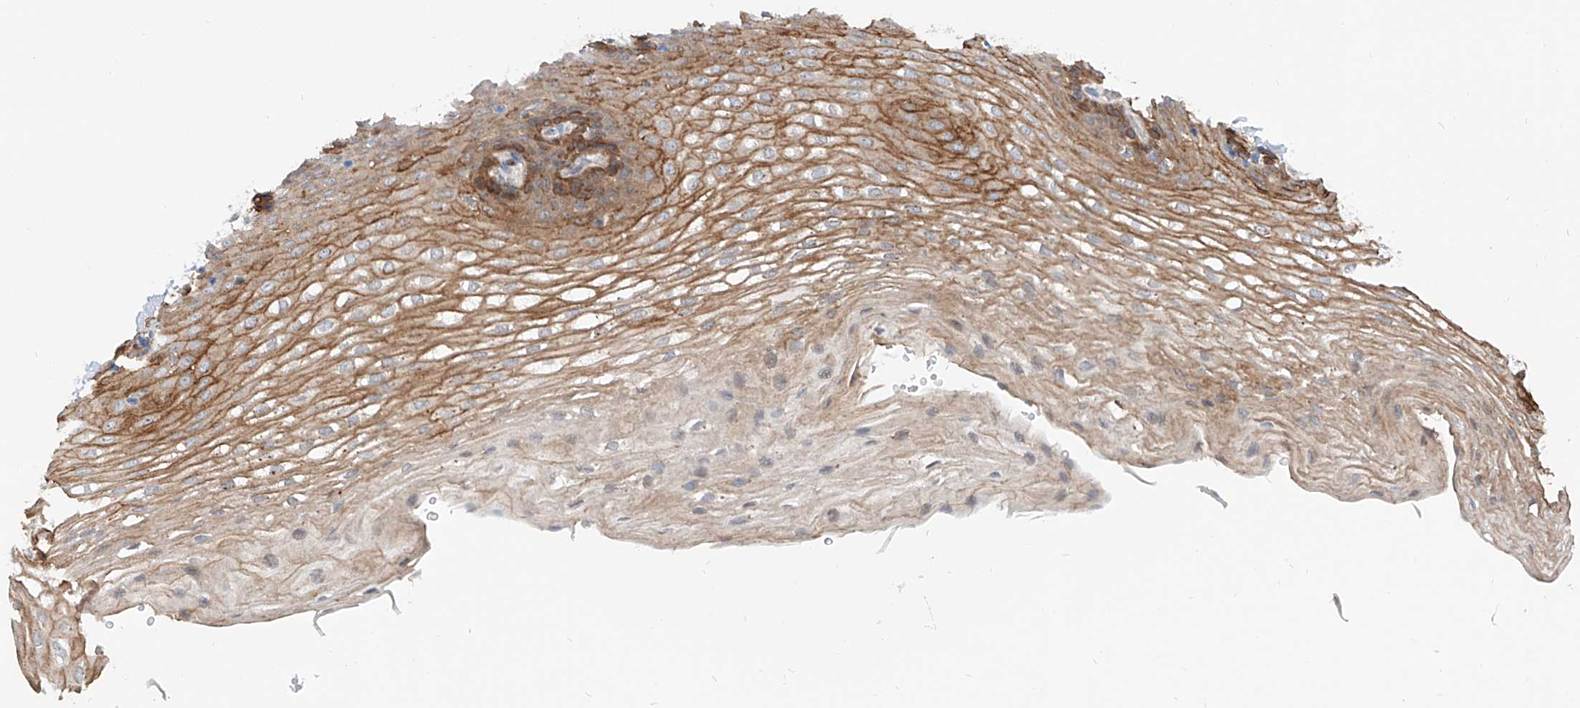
{"staining": {"intensity": "moderate", "quantity": "25%-75%", "location": "cytoplasmic/membranous"}, "tissue": "esophagus", "cell_type": "Squamous epithelial cells", "image_type": "normal", "snomed": [{"axis": "morphology", "description": "Normal tissue, NOS"}, {"axis": "topography", "description": "Esophagus"}], "caption": "IHC micrograph of unremarkable esophagus stained for a protein (brown), which shows medium levels of moderate cytoplasmic/membranous positivity in about 25%-75% of squamous epithelial cells.", "gene": "MAGEE2", "patient": {"sex": "female", "age": 66}}